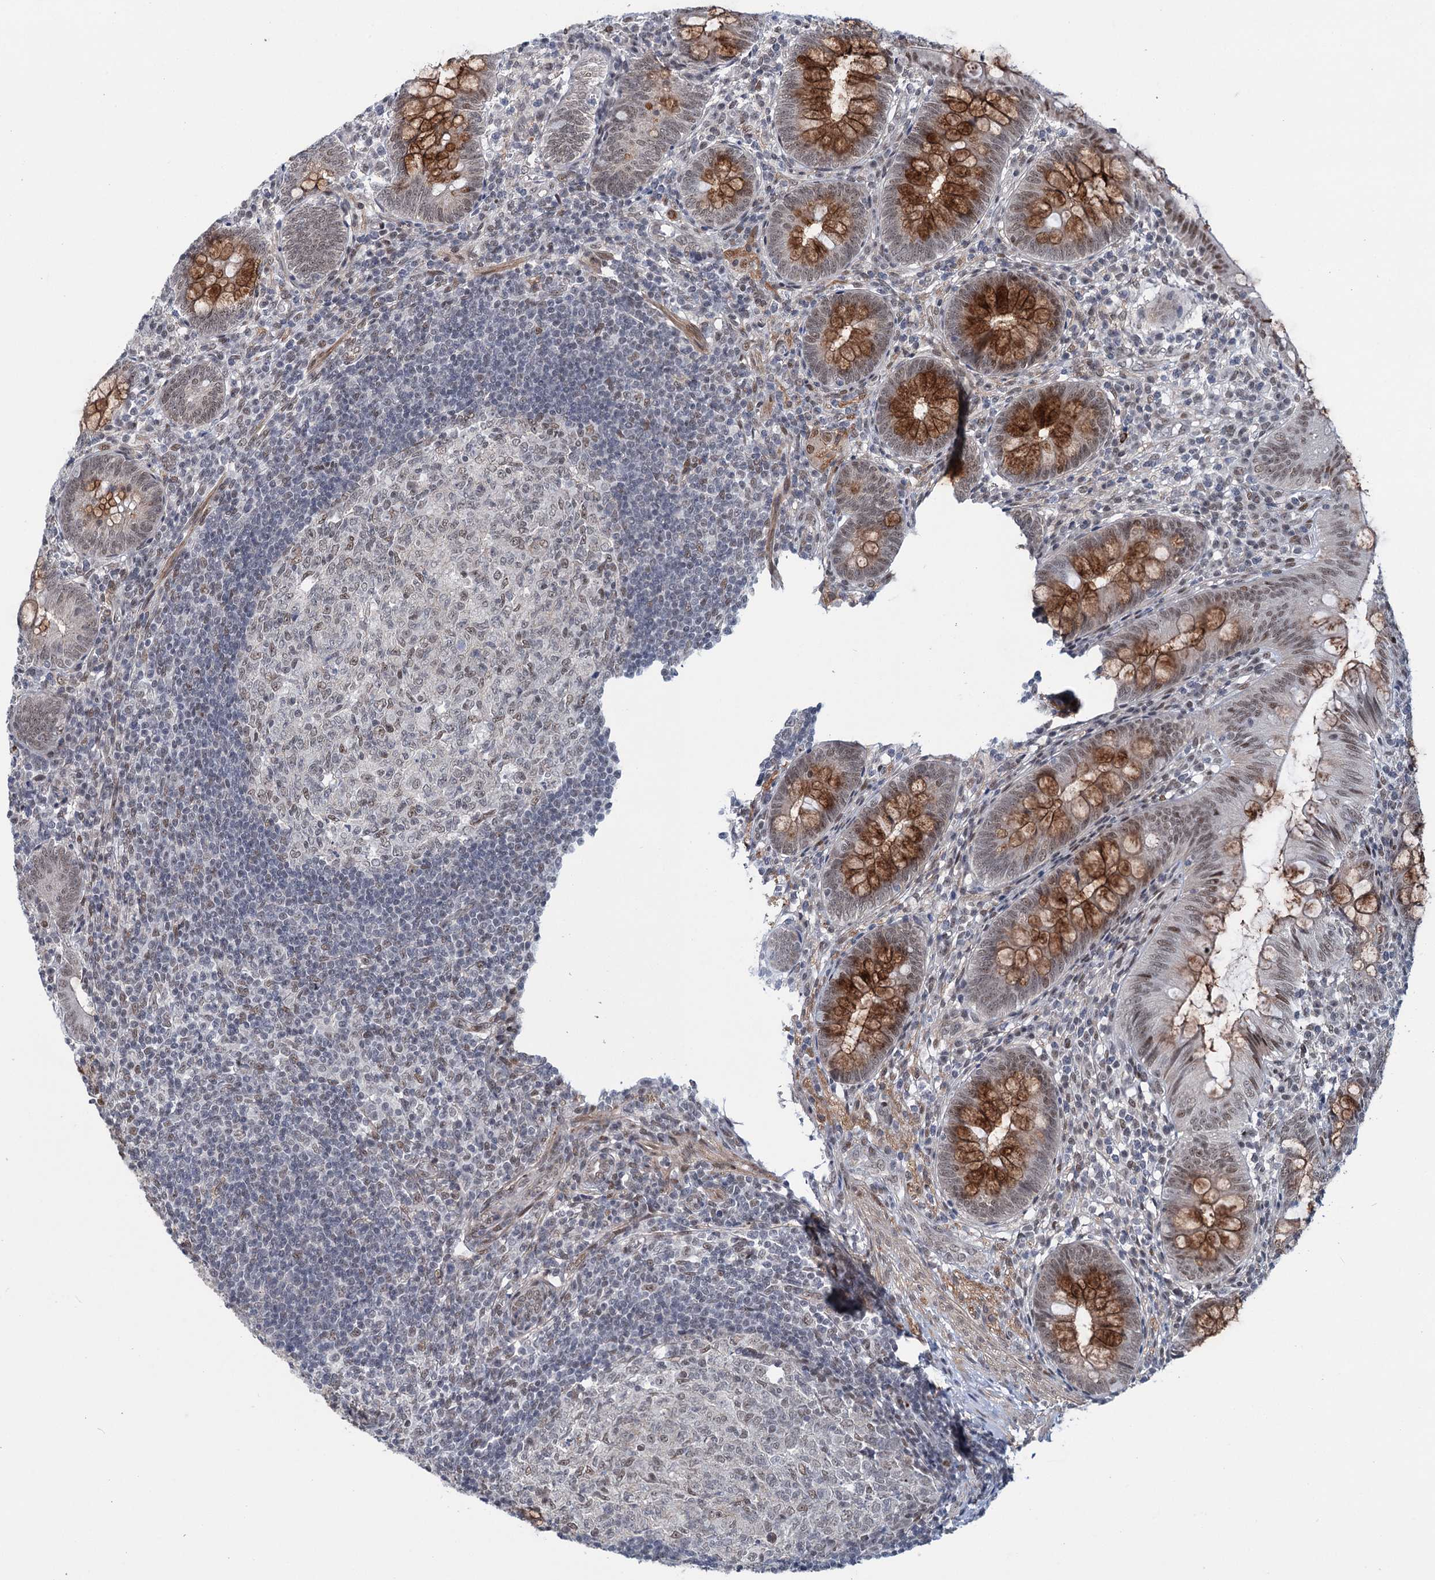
{"staining": {"intensity": "moderate", "quantity": ">75%", "location": "cytoplasmic/membranous,nuclear"}, "tissue": "appendix", "cell_type": "Glandular cells", "image_type": "normal", "snomed": [{"axis": "morphology", "description": "Normal tissue, NOS"}, {"axis": "topography", "description": "Appendix"}], "caption": "Normal appendix shows moderate cytoplasmic/membranous,nuclear positivity in approximately >75% of glandular cells (Brightfield microscopy of DAB IHC at high magnification)..", "gene": "FAM53A", "patient": {"sex": "male", "age": 14}}